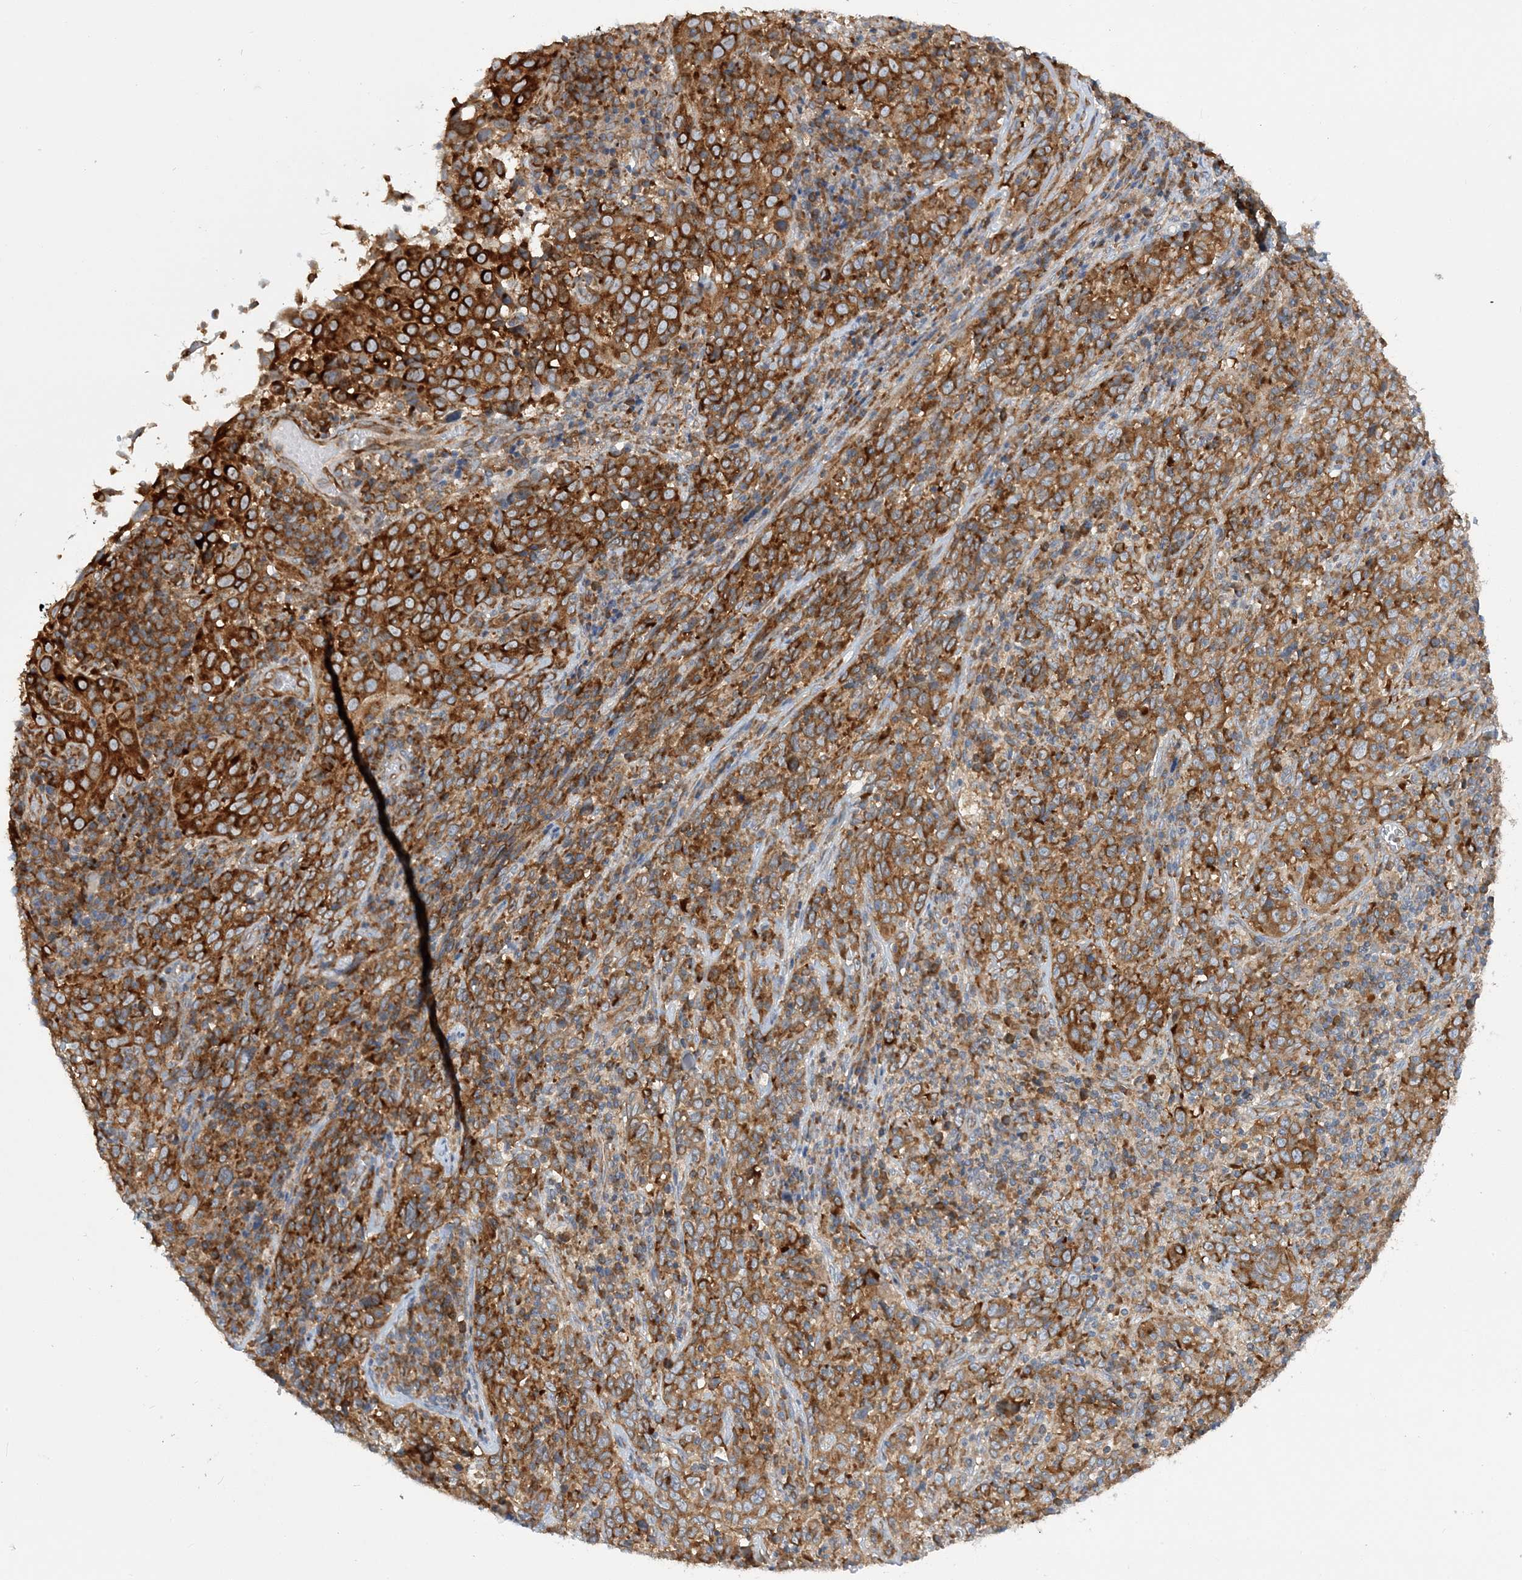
{"staining": {"intensity": "strong", "quantity": ">75%", "location": "cytoplasmic/membranous"}, "tissue": "cervical cancer", "cell_type": "Tumor cells", "image_type": "cancer", "snomed": [{"axis": "morphology", "description": "Squamous cell carcinoma, NOS"}, {"axis": "topography", "description": "Cervix"}], "caption": "Immunohistochemistry micrograph of cervical cancer stained for a protein (brown), which displays high levels of strong cytoplasmic/membranous staining in approximately >75% of tumor cells.", "gene": "LARP4B", "patient": {"sex": "female", "age": 46}}